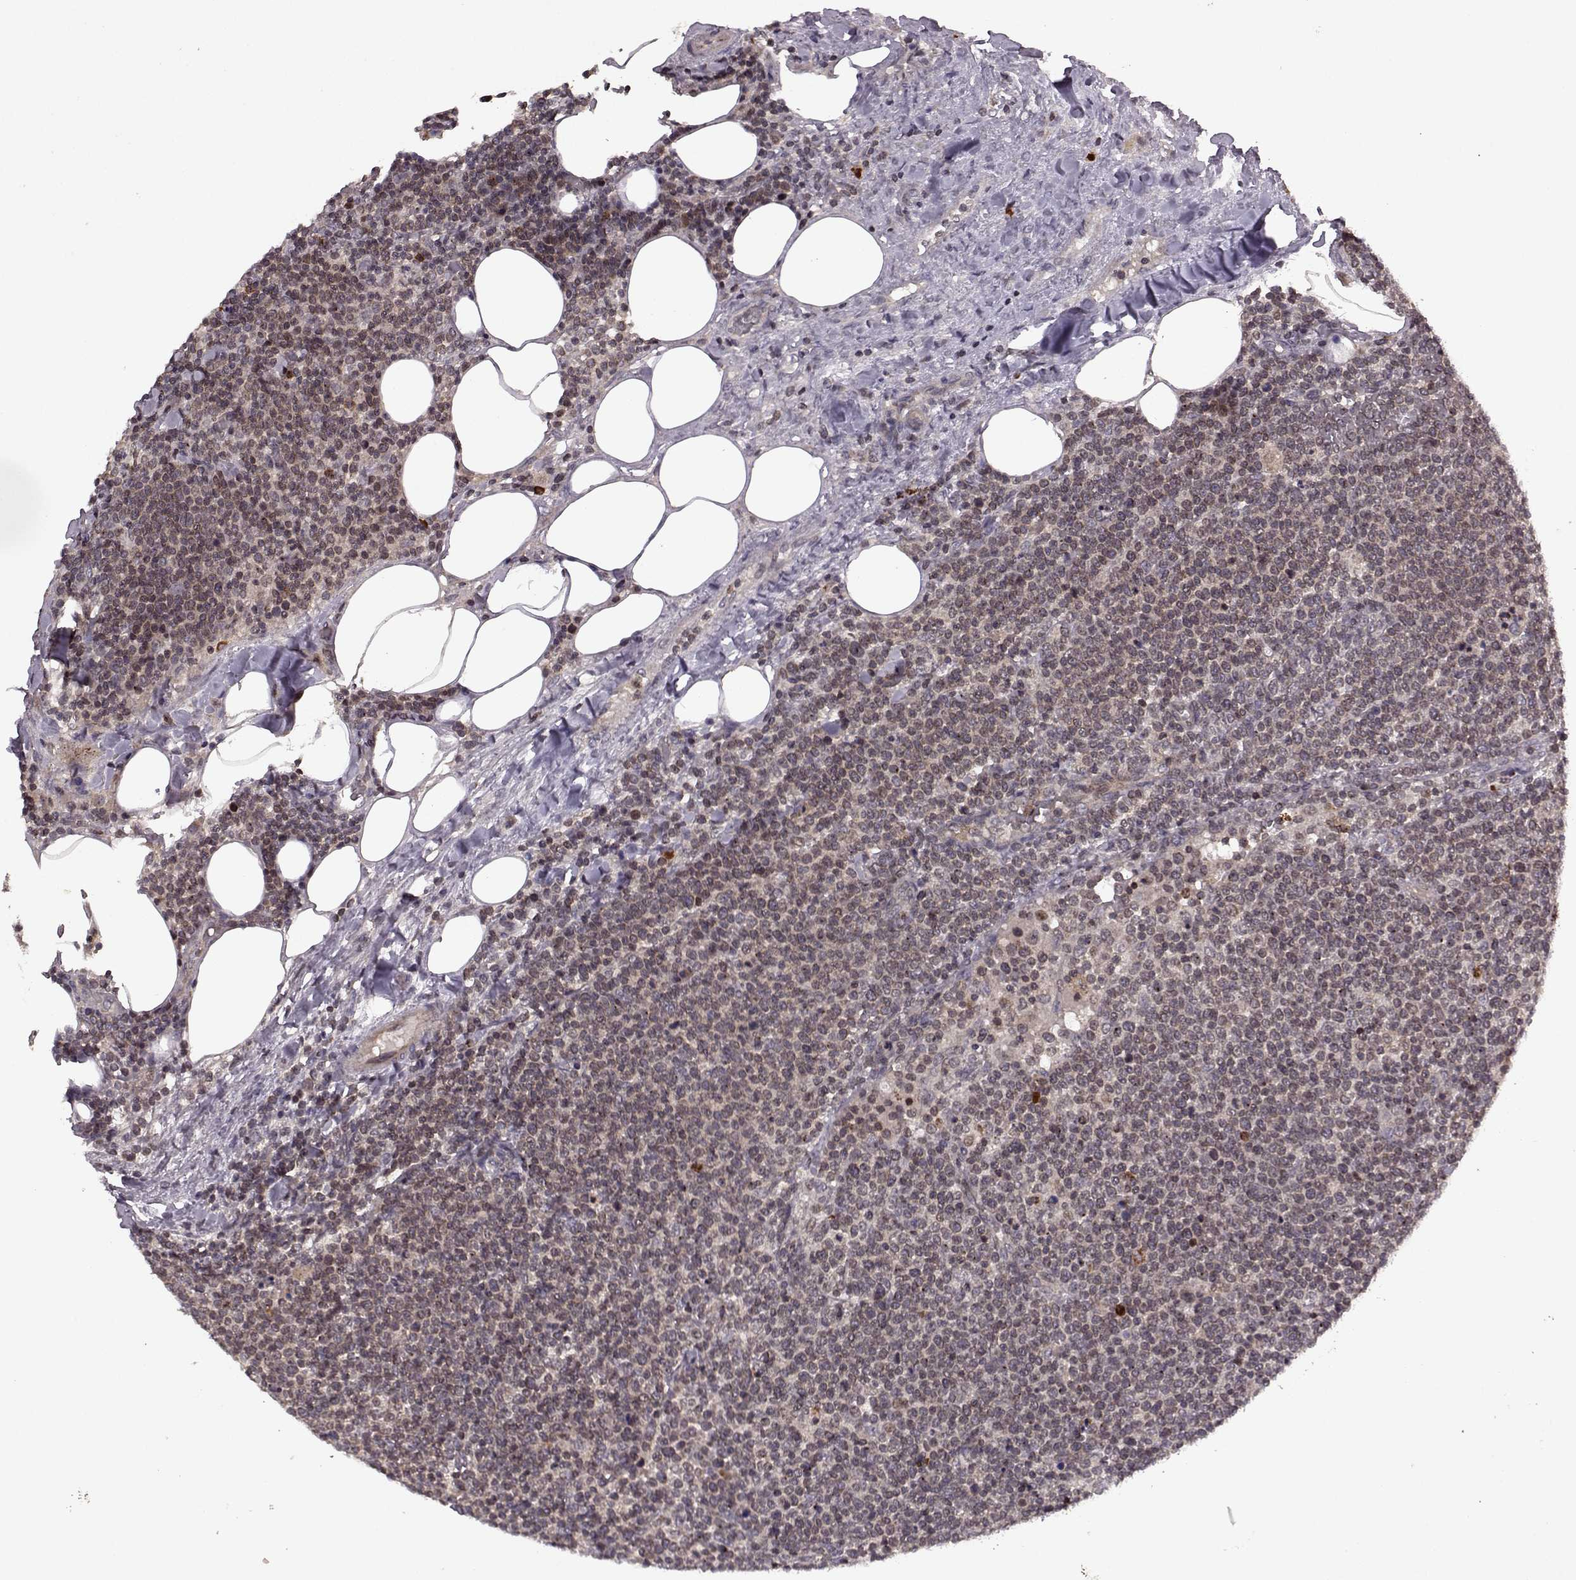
{"staining": {"intensity": "weak", "quantity": ">75%", "location": "cytoplasmic/membranous"}, "tissue": "lymphoma", "cell_type": "Tumor cells", "image_type": "cancer", "snomed": [{"axis": "morphology", "description": "Malignant lymphoma, non-Hodgkin's type, High grade"}, {"axis": "topography", "description": "Lymph node"}], "caption": "High-magnification brightfield microscopy of lymphoma stained with DAB (3,3'-diaminobenzidine) (brown) and counterstained with hematoxylin (blue). tumor cells exhibit weak cytoplasmic/membranous expression is seen in about>75% of cells. The protein of interest is stained brown, and the nuclei are stained in blue (DAB IHC with brightfield microscopy, high magnification).", "gene": "TRMU", "patient": {"sex": "male", "age": 61}}